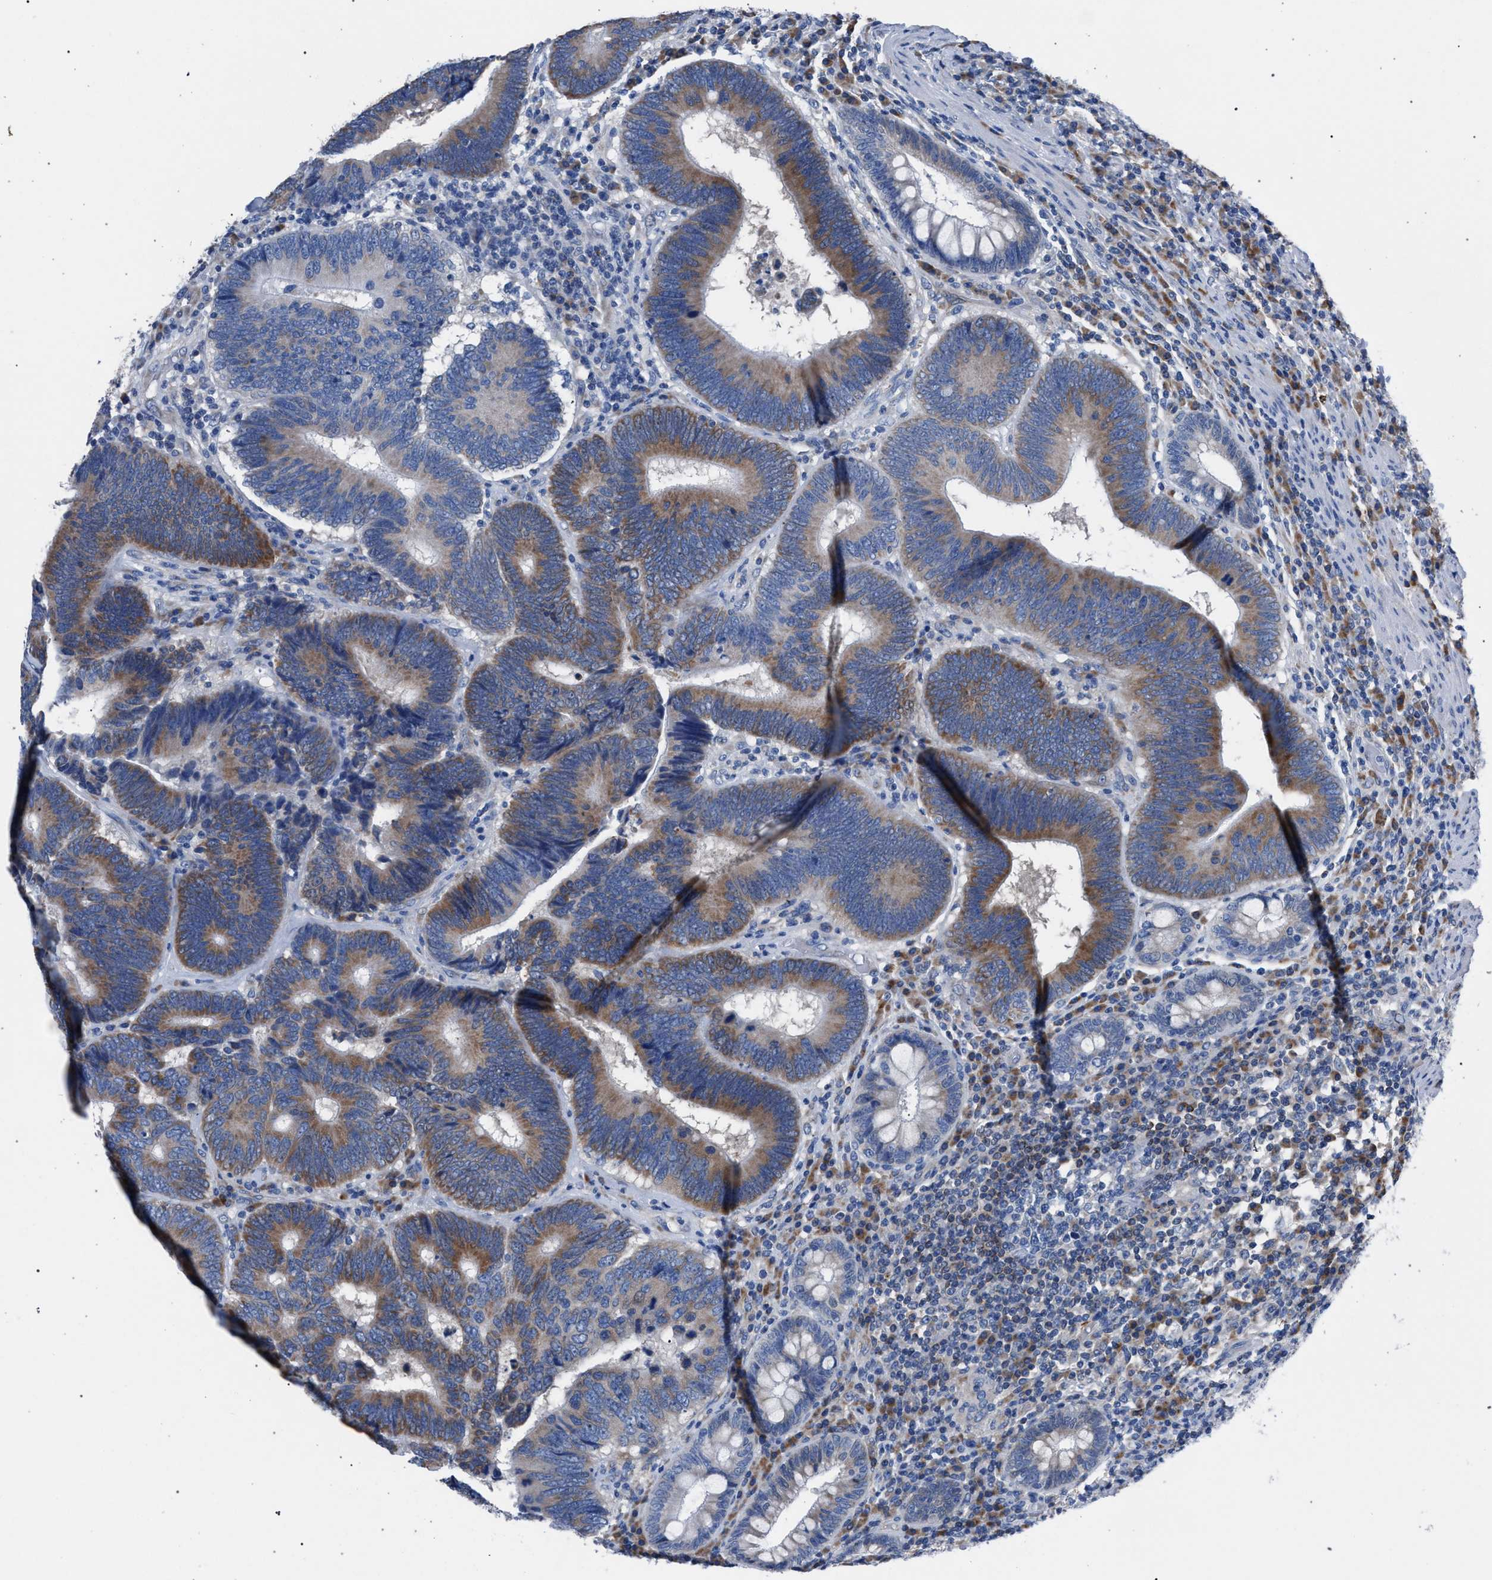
{"staining": {"intensity": "moderate", "quantity": ">75%", "location": "cytoplasmic/membranous"}, "tissue": "colorectal cancer", "cell_type": "Tumor cells", "image_type": "cancer", "snomed": [{"axis": "morphology", "description": "Adenocarcinoma, NOS"}, {"axis": "topography", "description": "Colon"}], "caption": "Protein analysis of colorectal adenocarcinoma tissue demonstrates moderate cytoplasmic/membranous positivity in approximately >75% of tumor cells.", "gene": "CRYZ", "patient": {"sex": "female", "age": 78}}